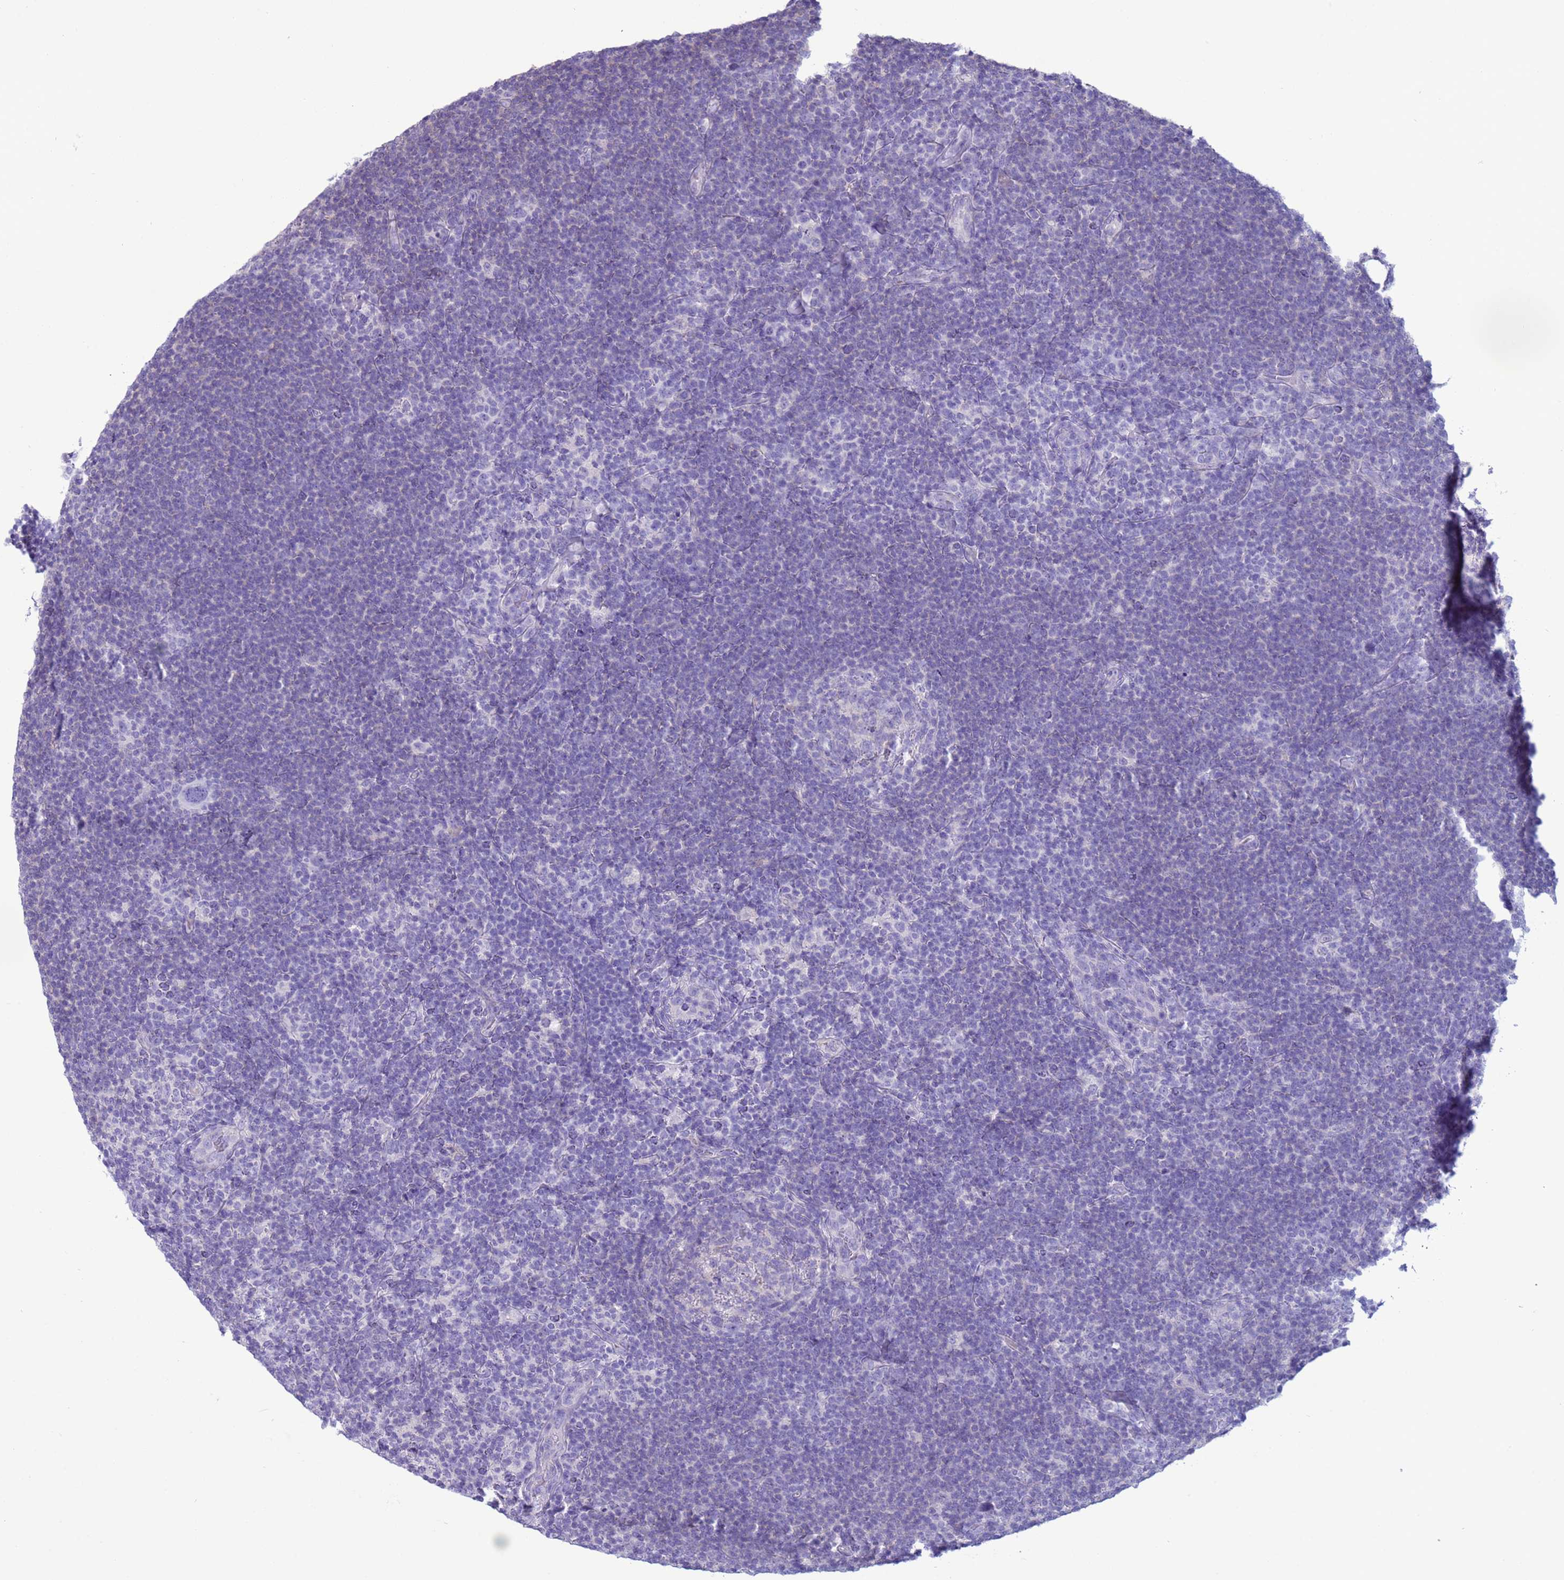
{"staining": {"intensity": "negative", "quantity": "none", "location": "none"}, "tissue": "lymphoma", "cell_type": "Tumor cells", "image_type": "cancer", "snomed": [{"axis": "morphology", "description": "Hodgkin's disease, NOS"}, {"axis": "topography", "description": "Lymph node"}], "caption": "There is no significant positivity in tumor cells of lymphoma. (IHC, brightfield microscopy, high magnification).", "gene": "CST4", "patient": {"sex": "female", "age": 57}}